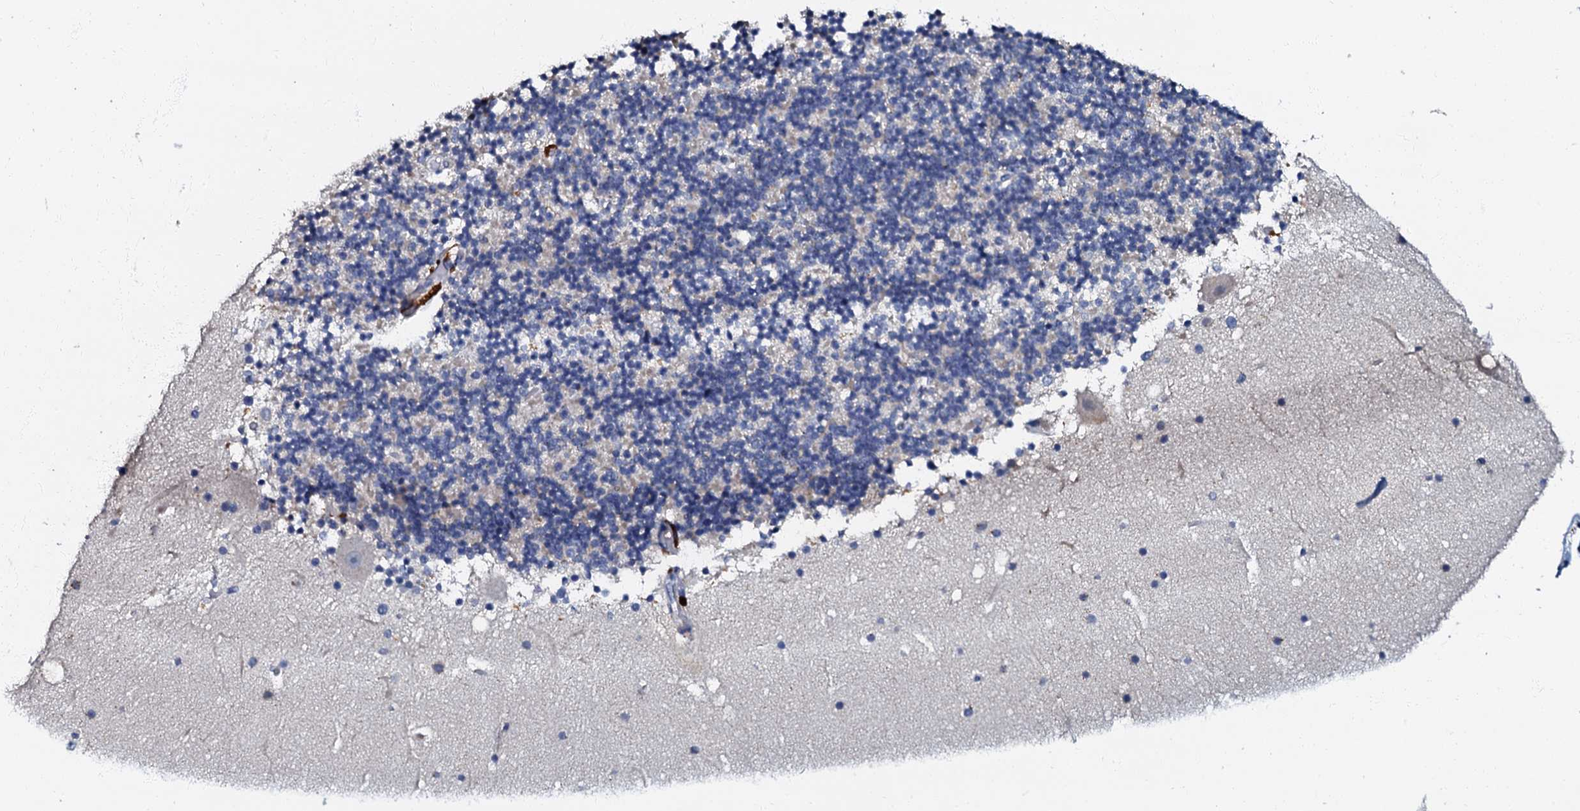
{"staining": {"intensity": "negative", "quantity": "none", "location": "none"}, "tissue": "cerebellum", "cell_type": "Cells in granular layer", "image_type": "normal", "snomed": [{"axis": "morphology", "description": "Normal tissue, NOS"}, {"axis": "topography", "description": "Cerebellum"}], "caption": "High power microscopy image of an immunohistochemistry (IHC) histopathology image of normal cerebellum, revealing no significant staining in cells in granular layer. (DAB (3,3'-diaminobenzidine) IHC visualized using brightfield microscopy, high magnification).", "gene": "OLAH", "patient": {"sex": "male", "age": 57}}